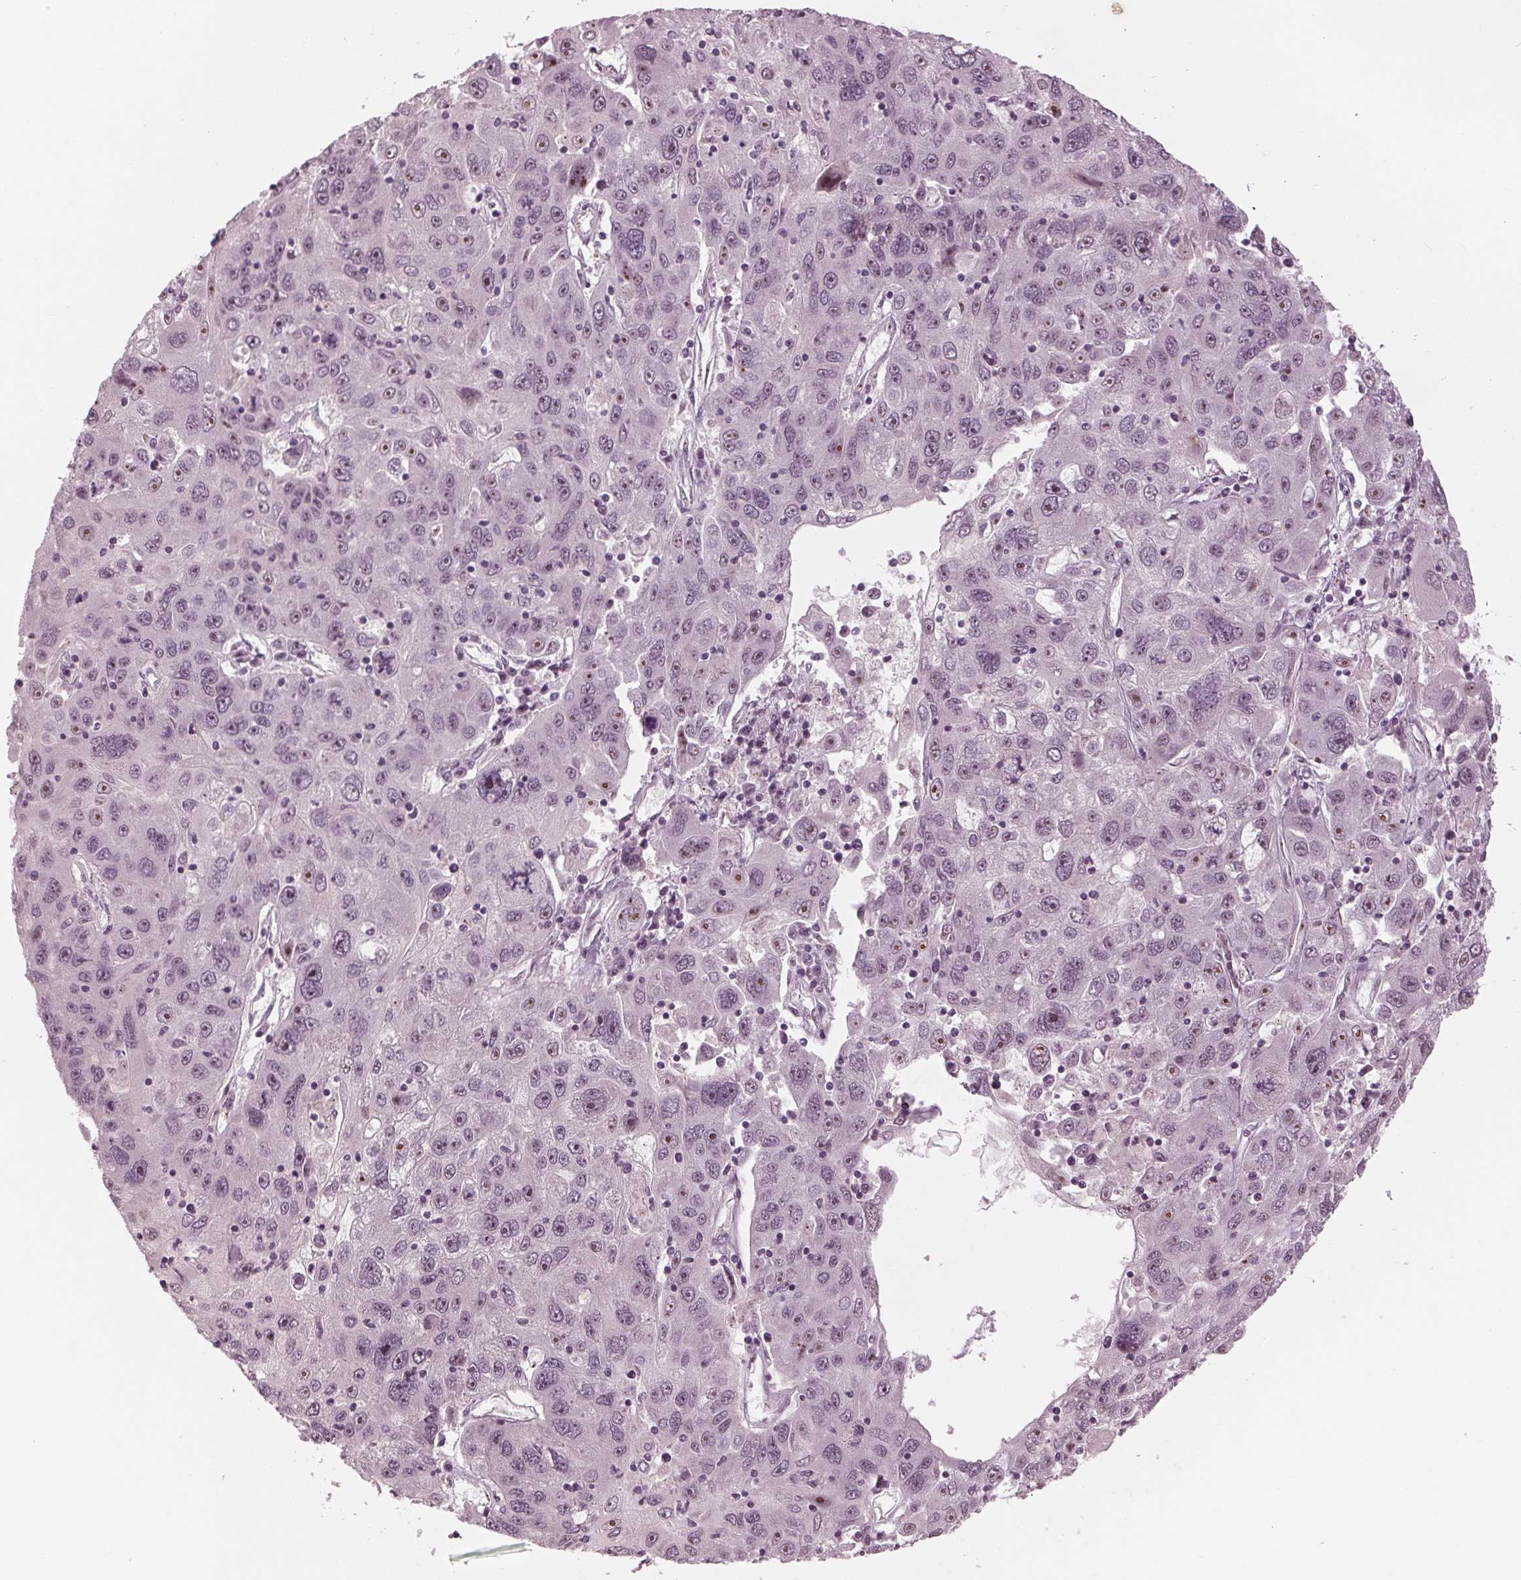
{"staining": {"intensity": "moderate", "quantity": "25%-75%", "location": "nuclear"}, "tissue": "stomach cancer", "cell_type": "Tumor cells", "image_type": "cancer", "snomed": [{"axis": "morphology", "description": "Adenocarcinoma, NOS"}, {"axis": "topography", "description": "Stomach"}], "caption": "Stomach cancer stained with immunohistochemistry (IHC) exhibits moderate nuclear positivity in about 25%-75% of tumor cells. (DAB IHC with brightfield microscopy, high magnification).", "gene": "SLX4", "patient": {"sex": "male", "age": 56}}